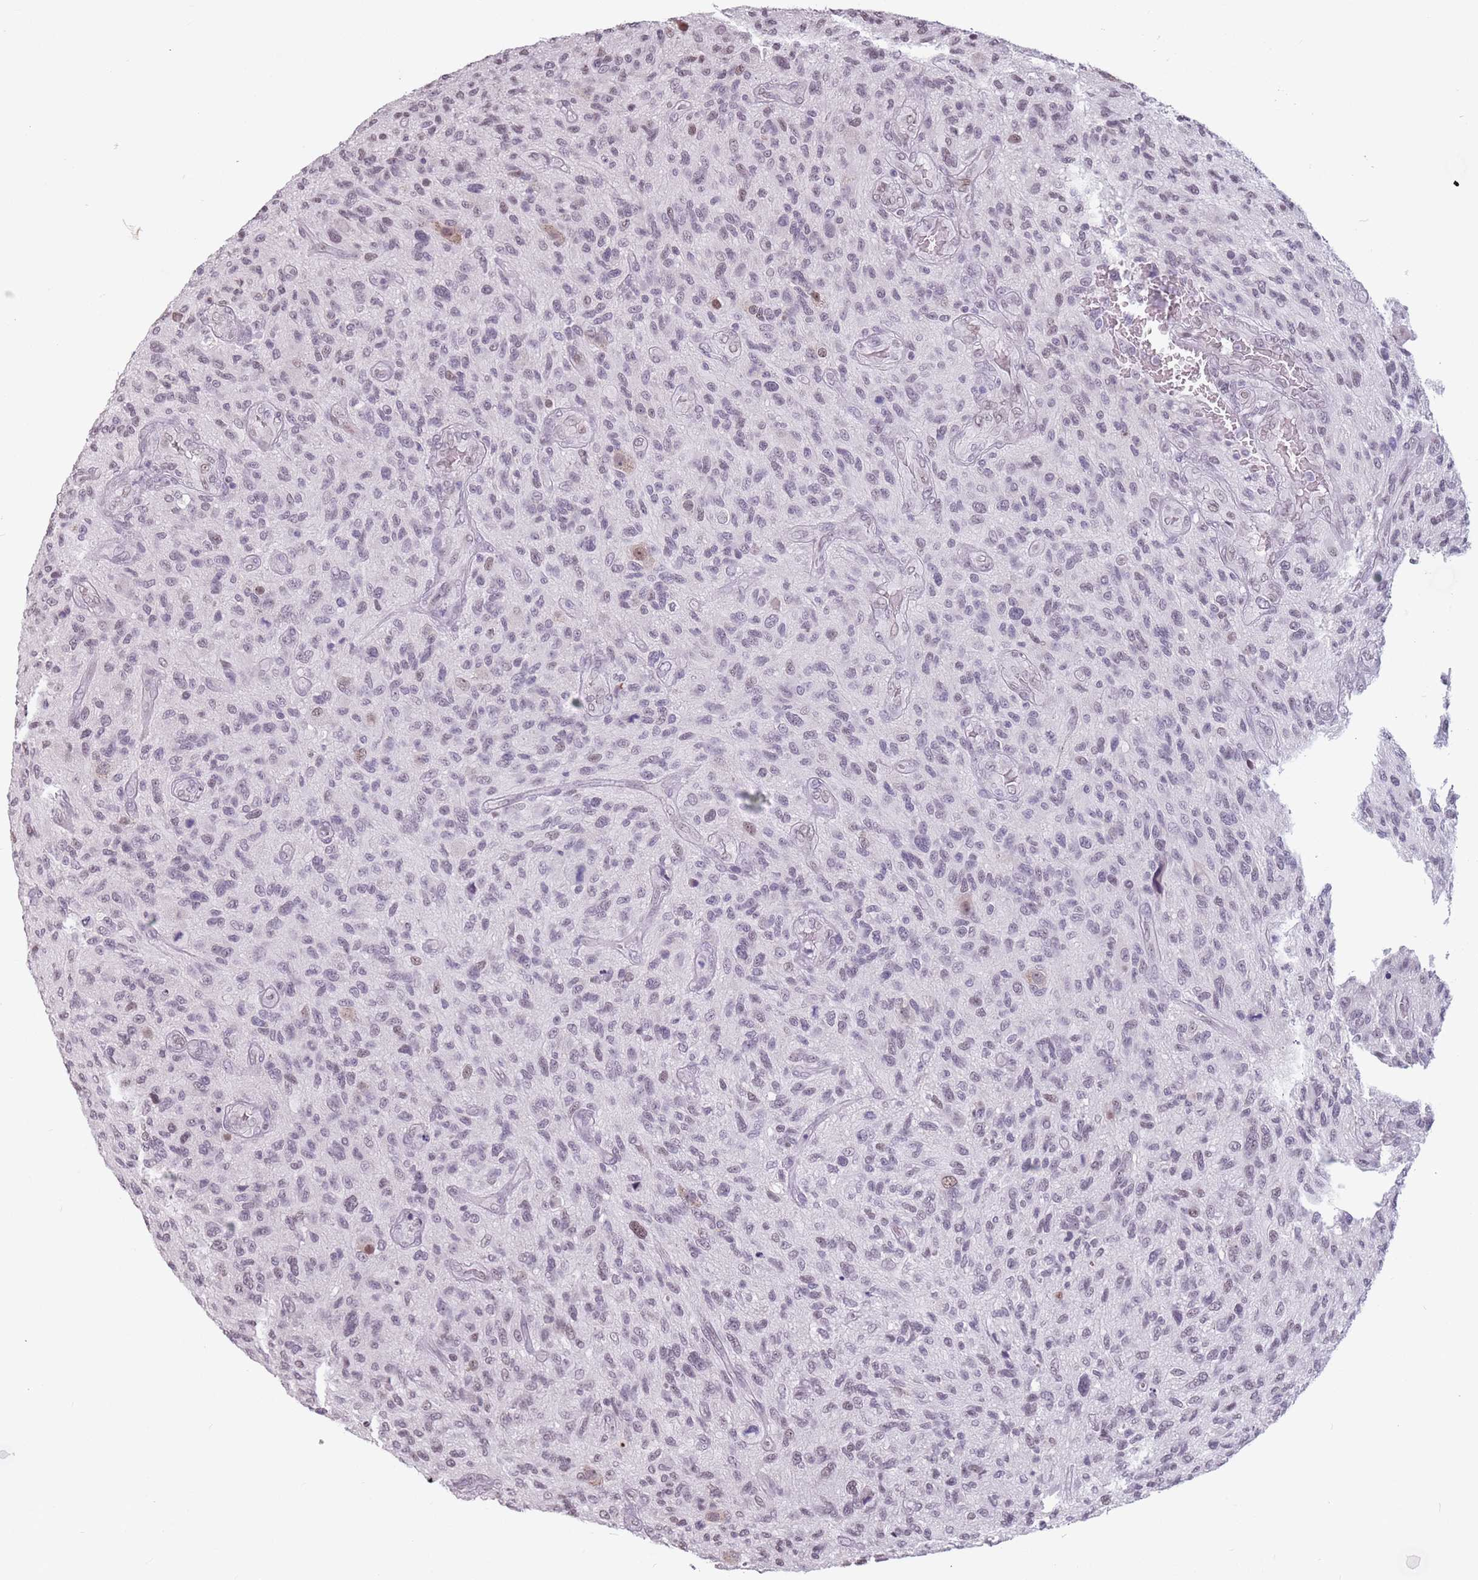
{"staining": {"intensity": "weak", "quantity": "25%-75%", "location": "nuclear"}, "tissue": "glioma", "cell_type": "Tumor cells", "image_type": "cancer", "snomed": [{"axis": "morphology", "description": "Glioma, malignant, High grade"}, {"axis": "topography", "description": "Brain"}], "caption": "The image demonstrates immunohistochemical staining of glioma. There is weak nuclear positivity is identified in approximately 25%-75% of tumor cells.", "gene": "PTCHD1", "patient": {"sex": "male", "age": 47}}